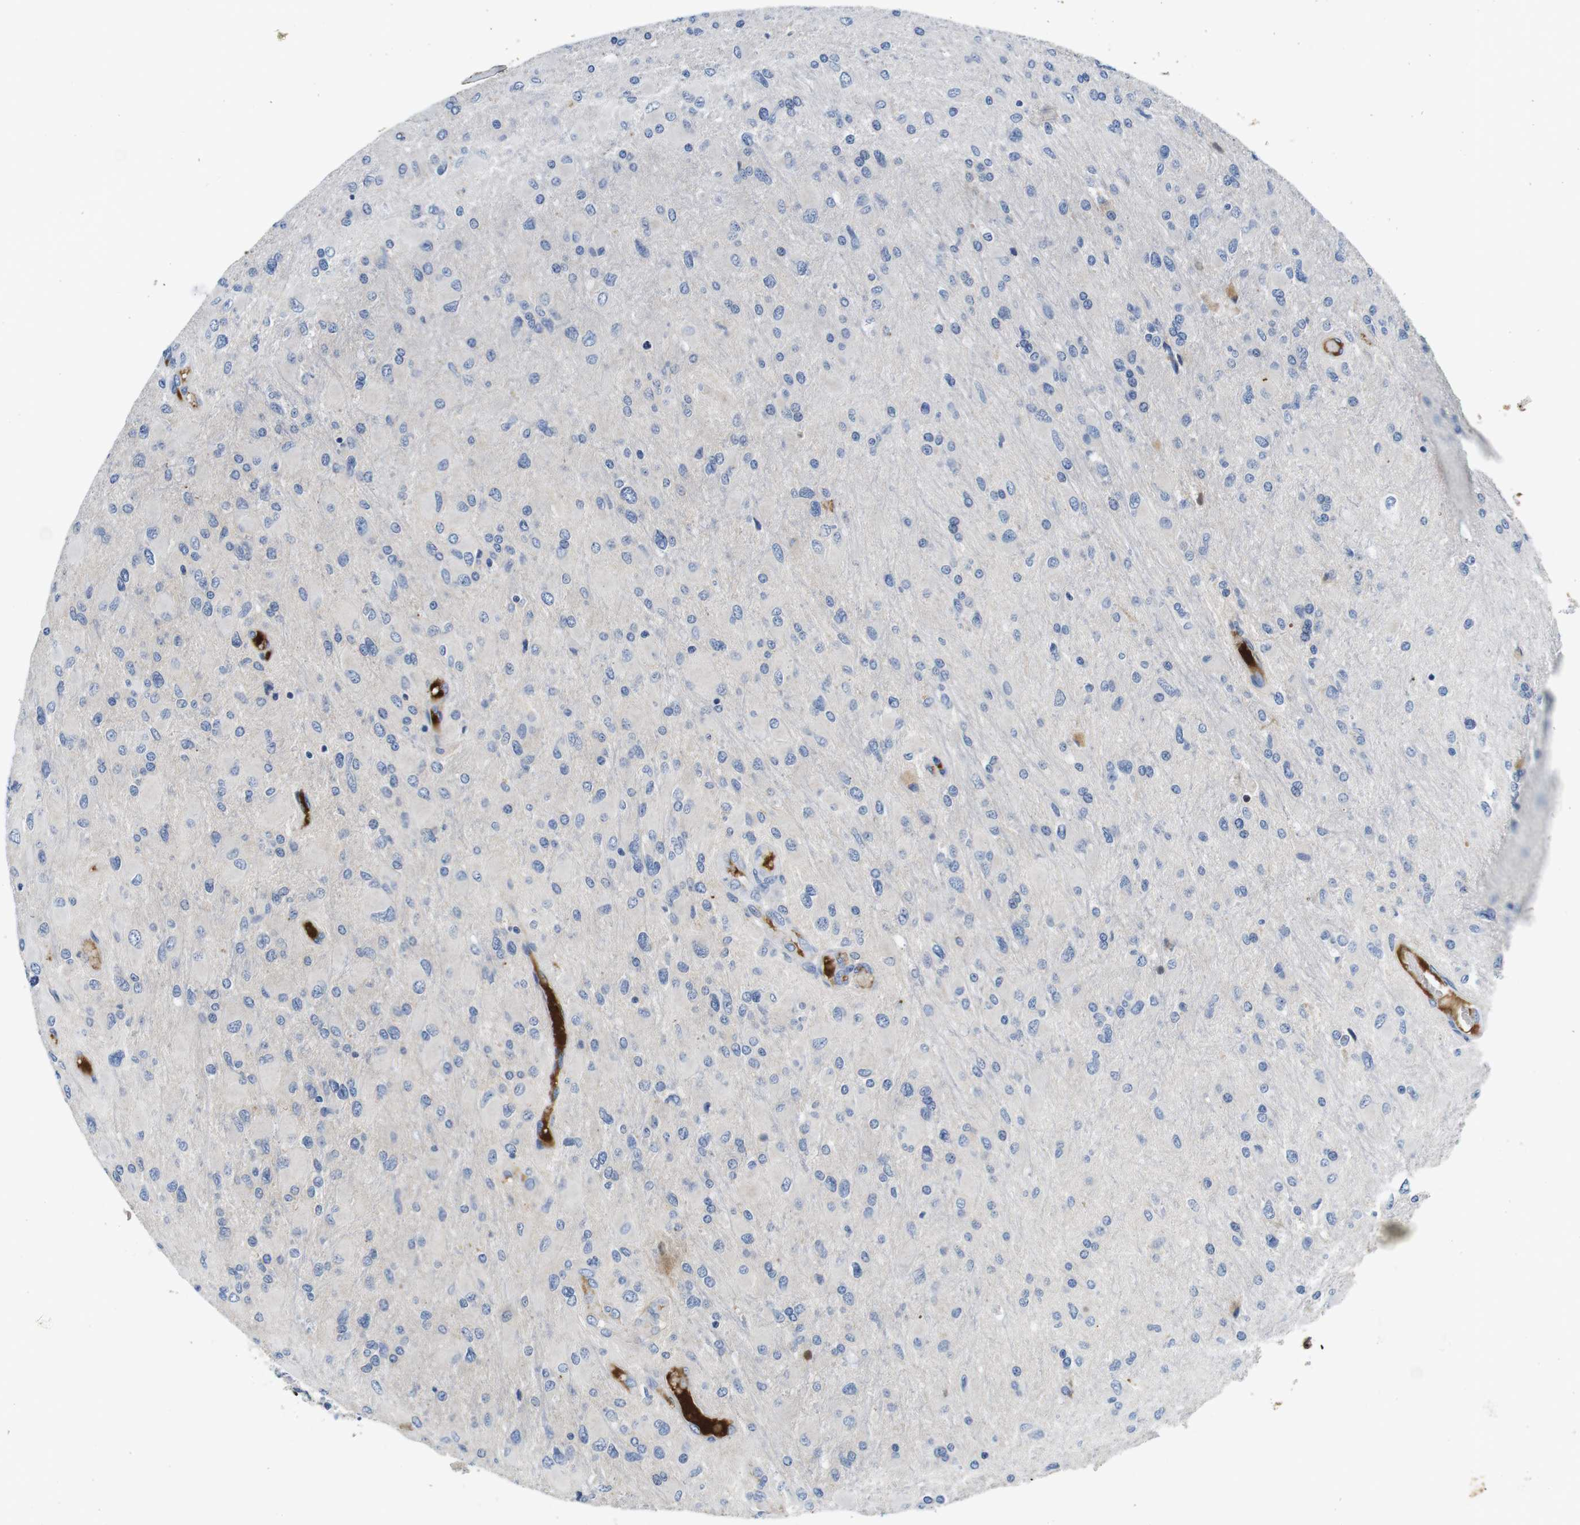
{"staining": {"intensity": "negative", "quantity": "none", "location": "none"}, "tissue": "glioma", "cell_type": "Tumor cells", "image_type": "cancer", "snomed": [{"axis": "morphology", "description": "Glioma, malignant, High grade"}, {"axis": "topography", "description": "Cerebral cortex"}], "caption": "Tumor cells show no significant staining in glioma.", "gene": "IGKC", "patient": {"sex": "female", "age": 36}}